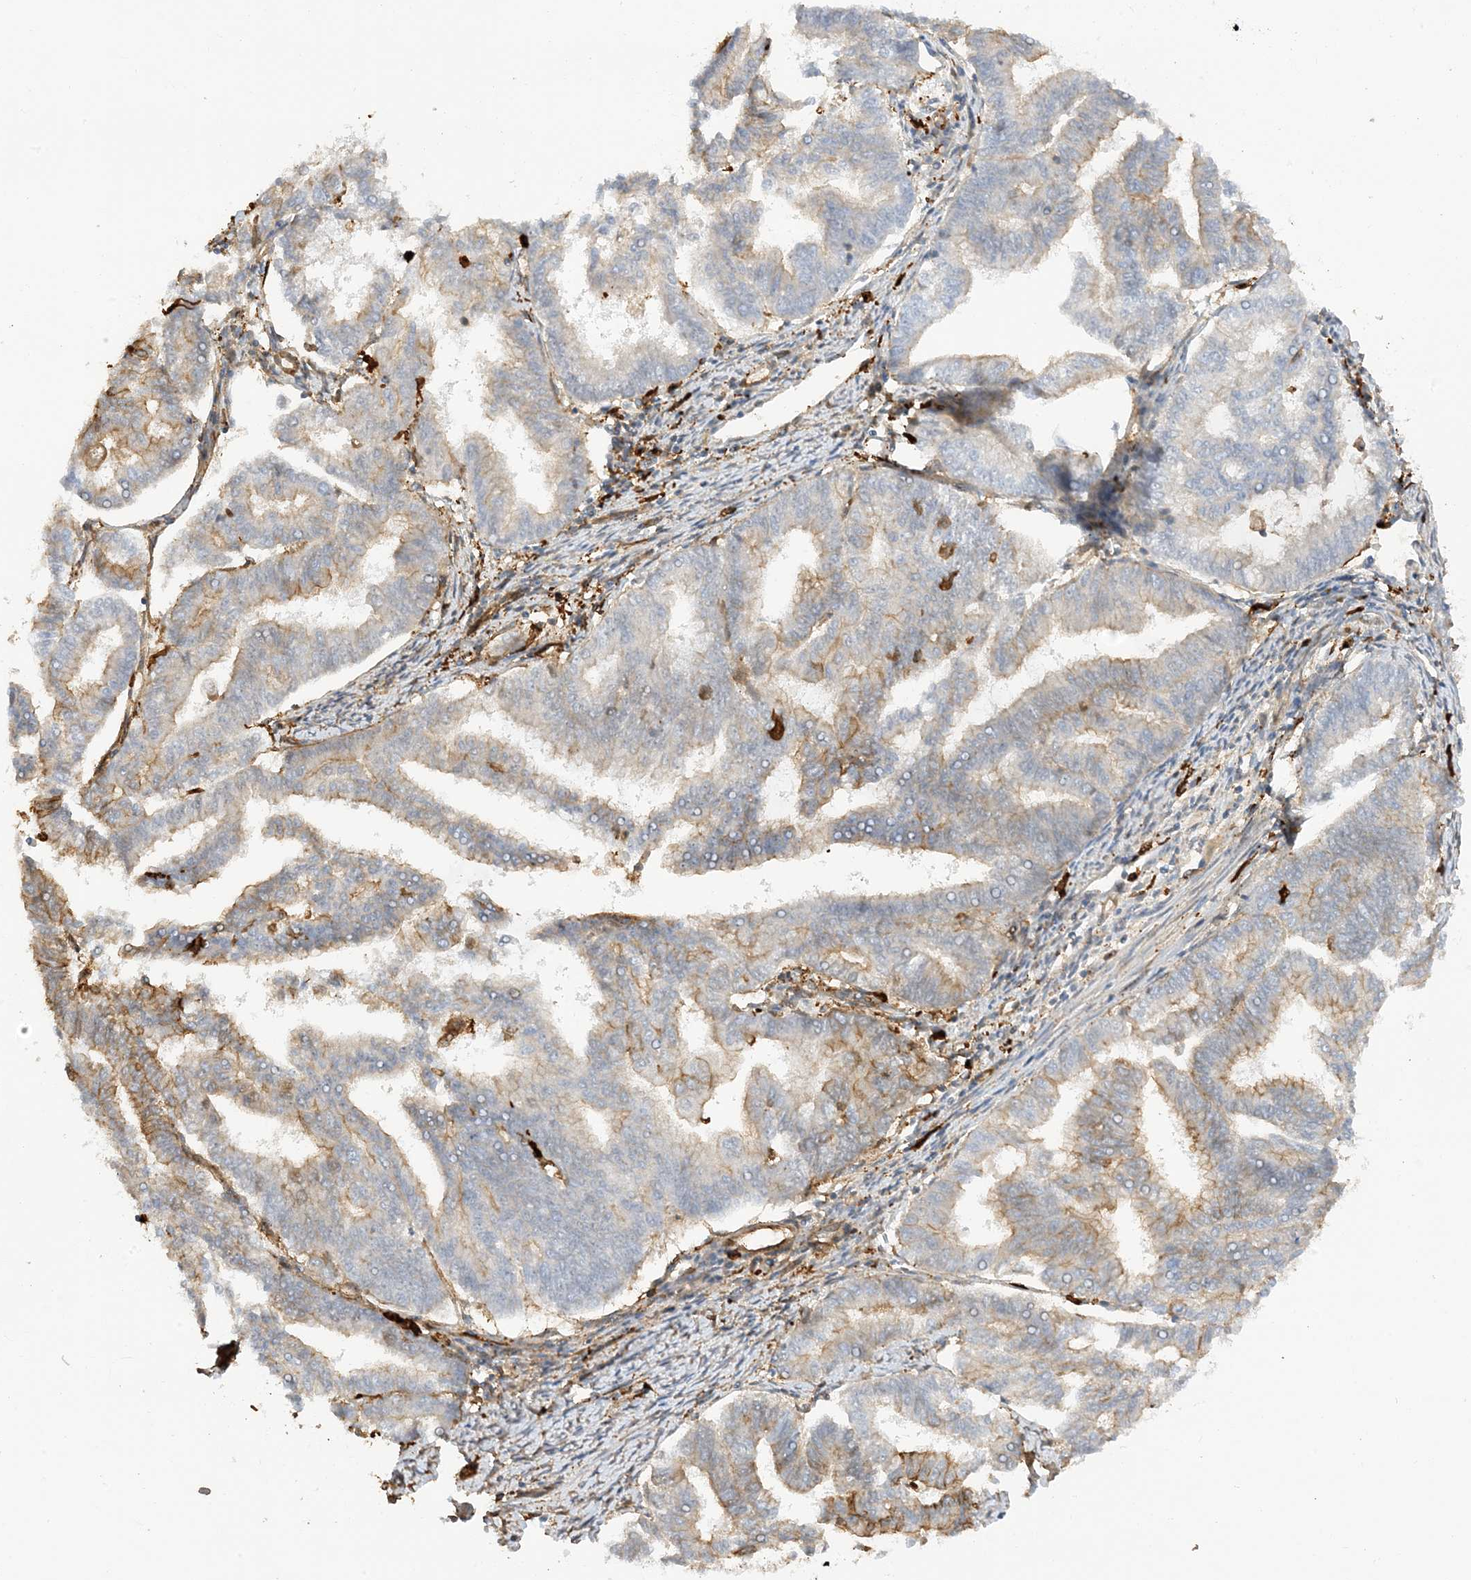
{"staining": {"intensity": "moderate", "quantity": "<25%", "location": "cytoplasmic/membranous"}, "tissue": "endometrial cancer", "cell_type": "Tumor cells", "image_type": "cancer", "snomed": [{"axis": "morphology", "description": "Adenocarcinoma, NOS"}, {"axis": "topography", "description": "Endometrium"}], "caption": "Moderate cytoplasmic/membranous expression for a protein is present in approximately <25% of tumor cells of endometrial cancer (adenocarcinoma) using IHC.", "gene": "PHACTR2", "patient": {"sex": "female", "age": 79}}